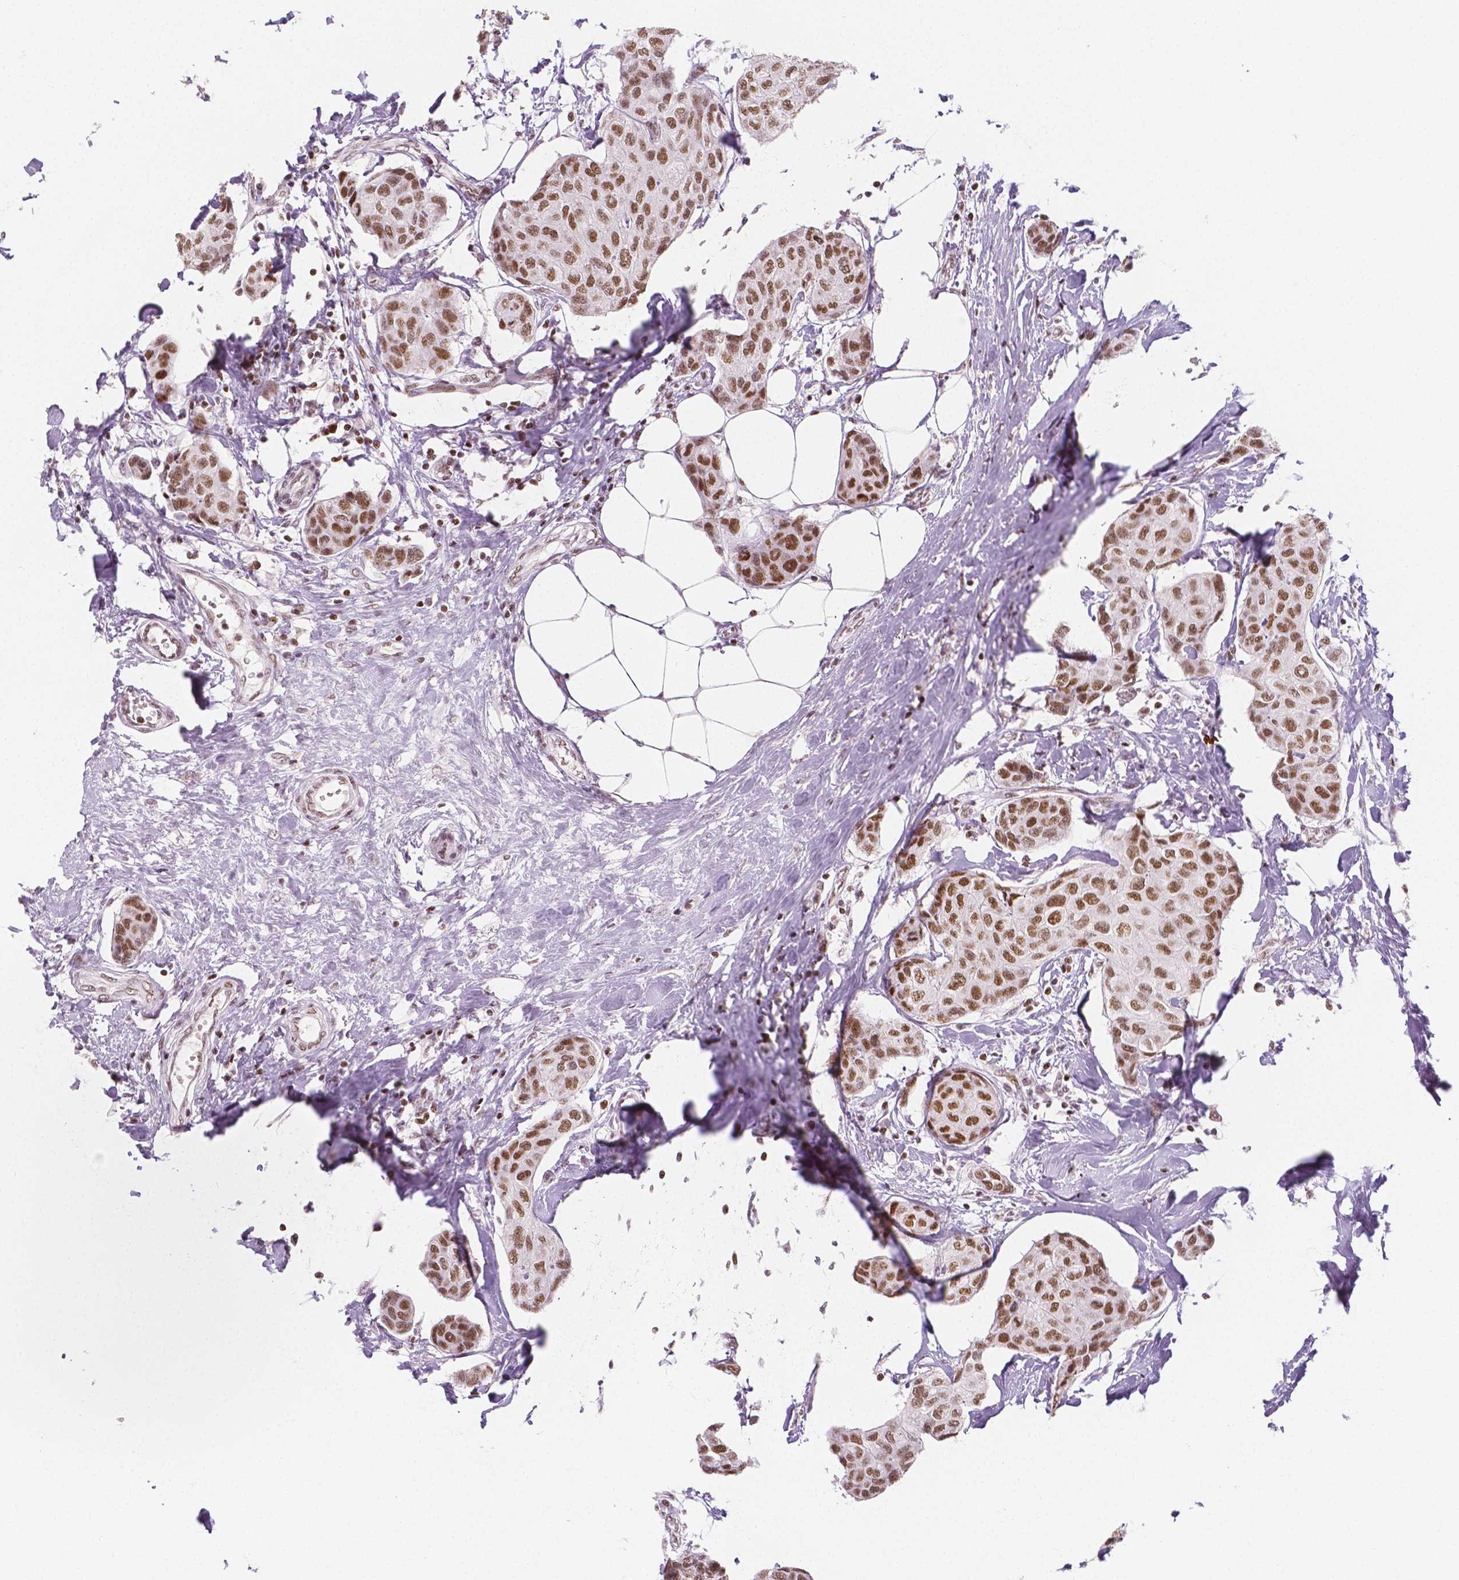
{"staining": {"intensity": "moderate", "quantity": ">75%", "location": "nuclear"}, "tissue": "breast cancer", "cell_type": "Tumor cells", "image_type": "cancer", "snomed": [{"axis": "morphology", "description": "Duct carcinoma"}, {"axis": "topography", "description": "Breast"}], "caption": "IHC of human infiltrating ductal carcinoma (breast) exhibits medium levels of moderate nuclear expression in approximately >75% of tumor cells.", "gene": "HDAC1", "patient": {"sex": "female", "age": 80}}